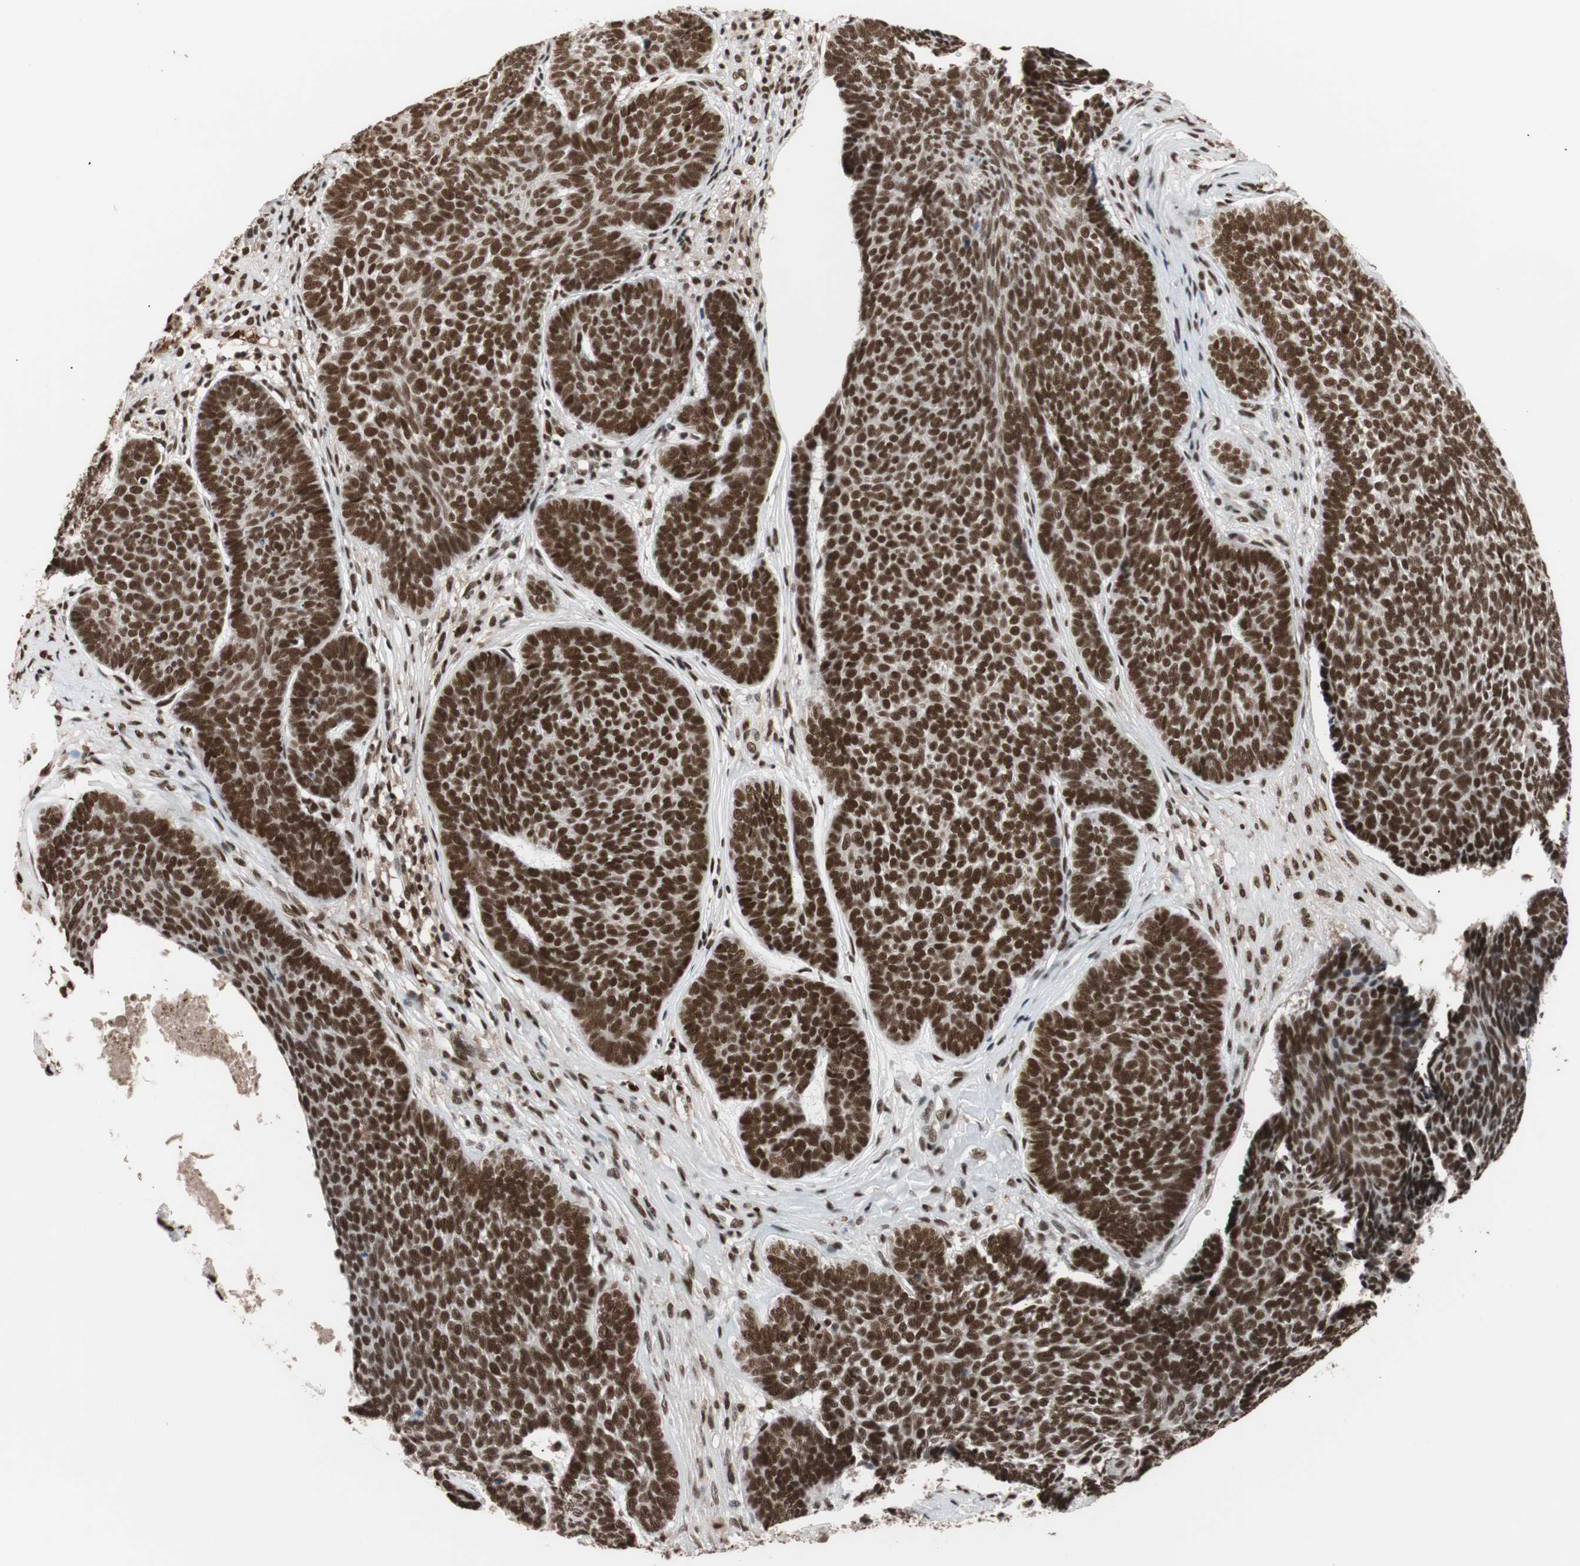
{"staining": {"intensity": "strong", "quantity": ">75%", "location": "nuclear"}, "tissue": "skin cancer", "cell_type": "Tumor cells", "image_type": "cancer", "snomed": [{"axis": "morphology", "description": "Basal cell carcinoma"}, {"axis": "topography", "description": "Skin"}], "caption": "Tumor cells demonstrate high levels of strong nuclear expression in about >75% of cells in skin cancer (basal cell carcinoma).", "gene": "CHAMP1", "patient": {"sex": "male", "age": 84}}